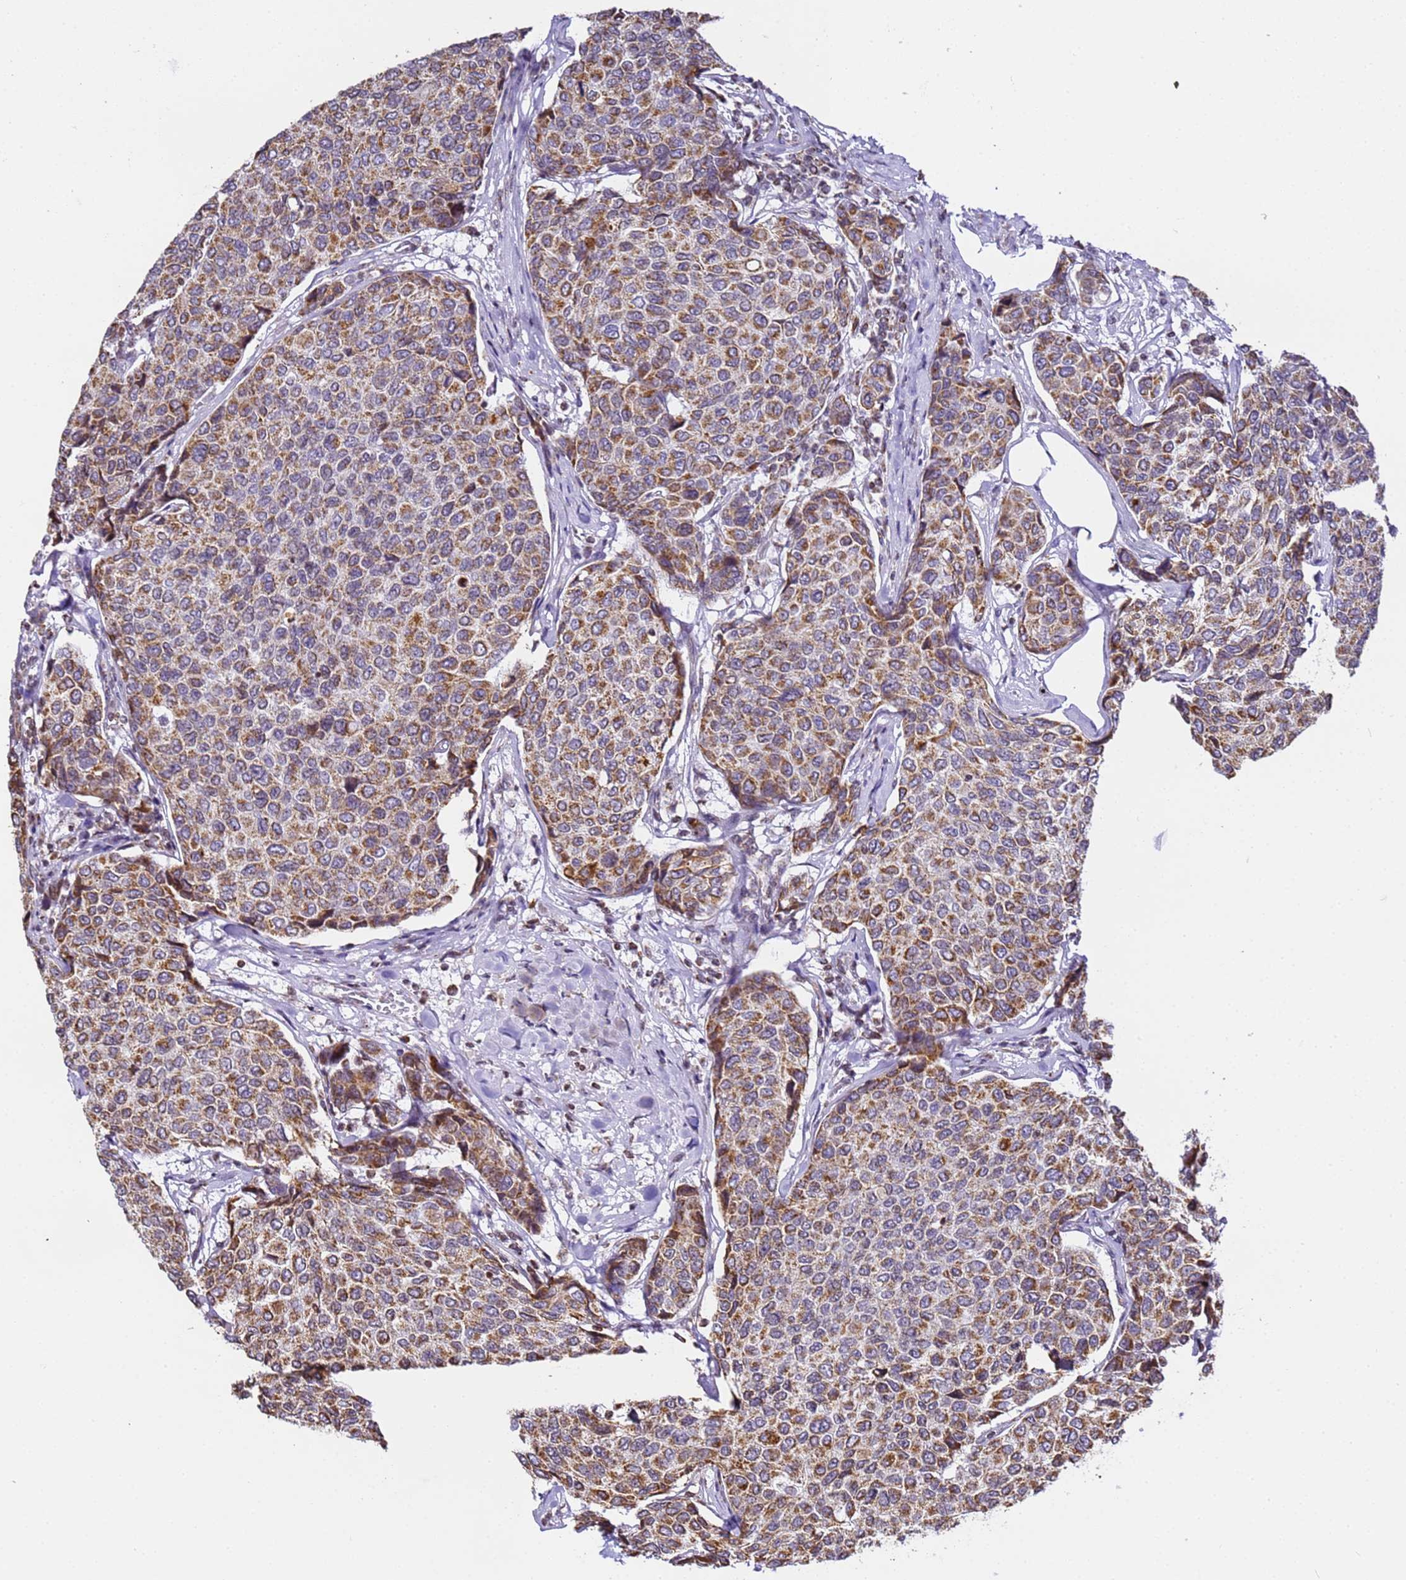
{"staining": {"intensity": "moderate", "quantity": ">75%", "location": "cytoplasmic/membranous"}, "tissue": "breast cancer", "cell_type": "Tumor cells", "image_type": "cancer", "snomed": [{"axis": "morphology", "description": "Duct carcinoma"}, {"axis": "topography", "description": "Breast"}], "caption": "Protein staining of intraductal carcinoma (breast) tissue exhibits moderate cytoplasmic/membranous expression in about >75% of tumor cells.", "gene": "HSPE1", "patient": {"sex": "female", "age": 55}}